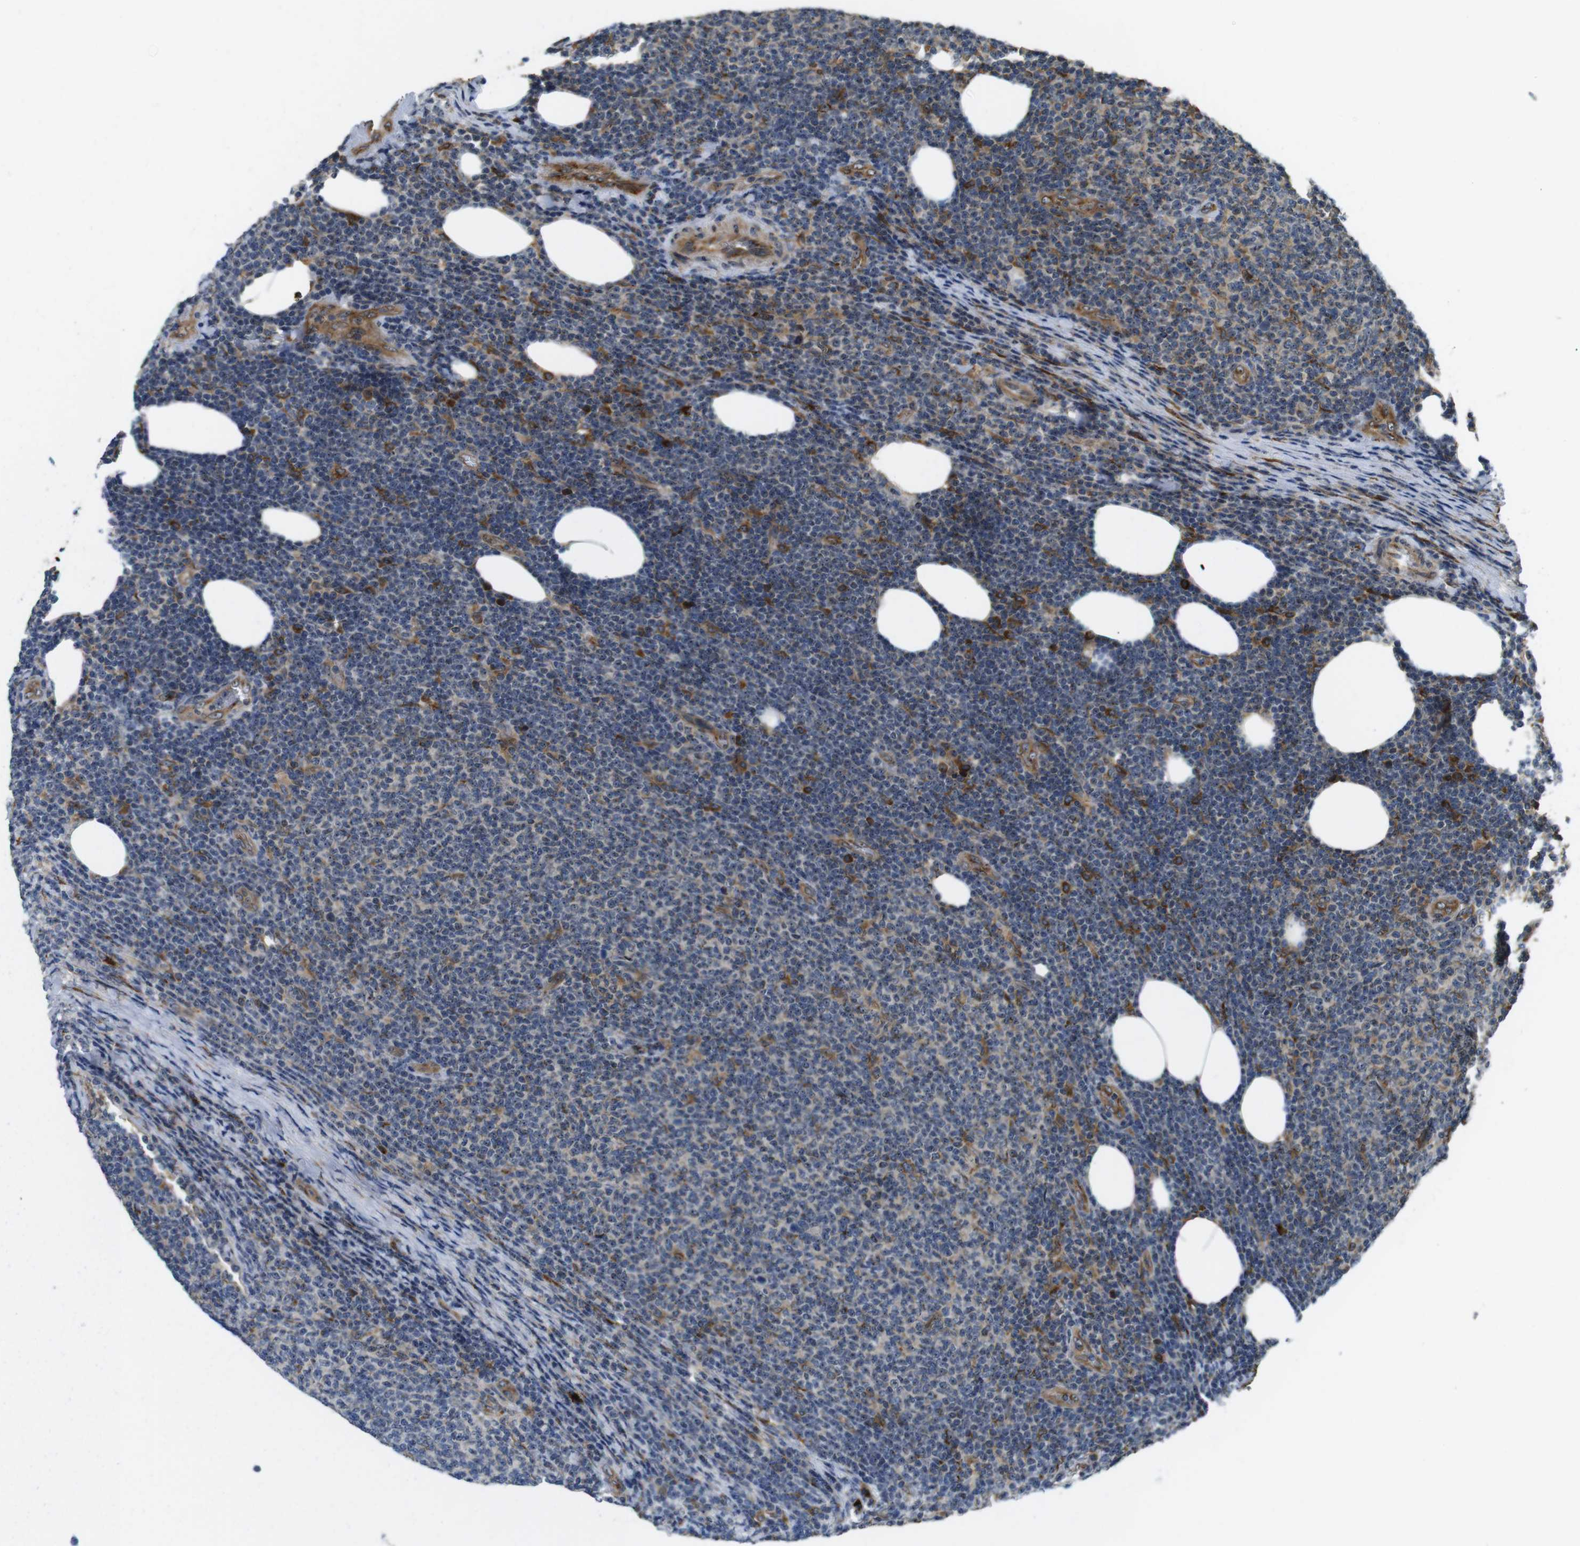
{"staining": {"intensity": "moderate", "quantity": "<25%", "location": "cytoplasmic/membranous"}, "tissue": "lymphoma", "cell_type": "Tumor cells", "image_type": "cancer", "snomed": [{"axis": "morphology", "description": "Malignant lymphoma, non-Hodgkin's type, Low grade"}, {"axis": "topography", "description": "Lymph node"}], "caption": "Immunohistochemistry photomicrograph of human lymphoma stained for a protein (brown), which shows low levels of moderate cytoplasmic/membranous positivity in approximately <25% of tumor cells.", "gene": "TMEM143", "patient": {"sex": "male", "age": 66}}